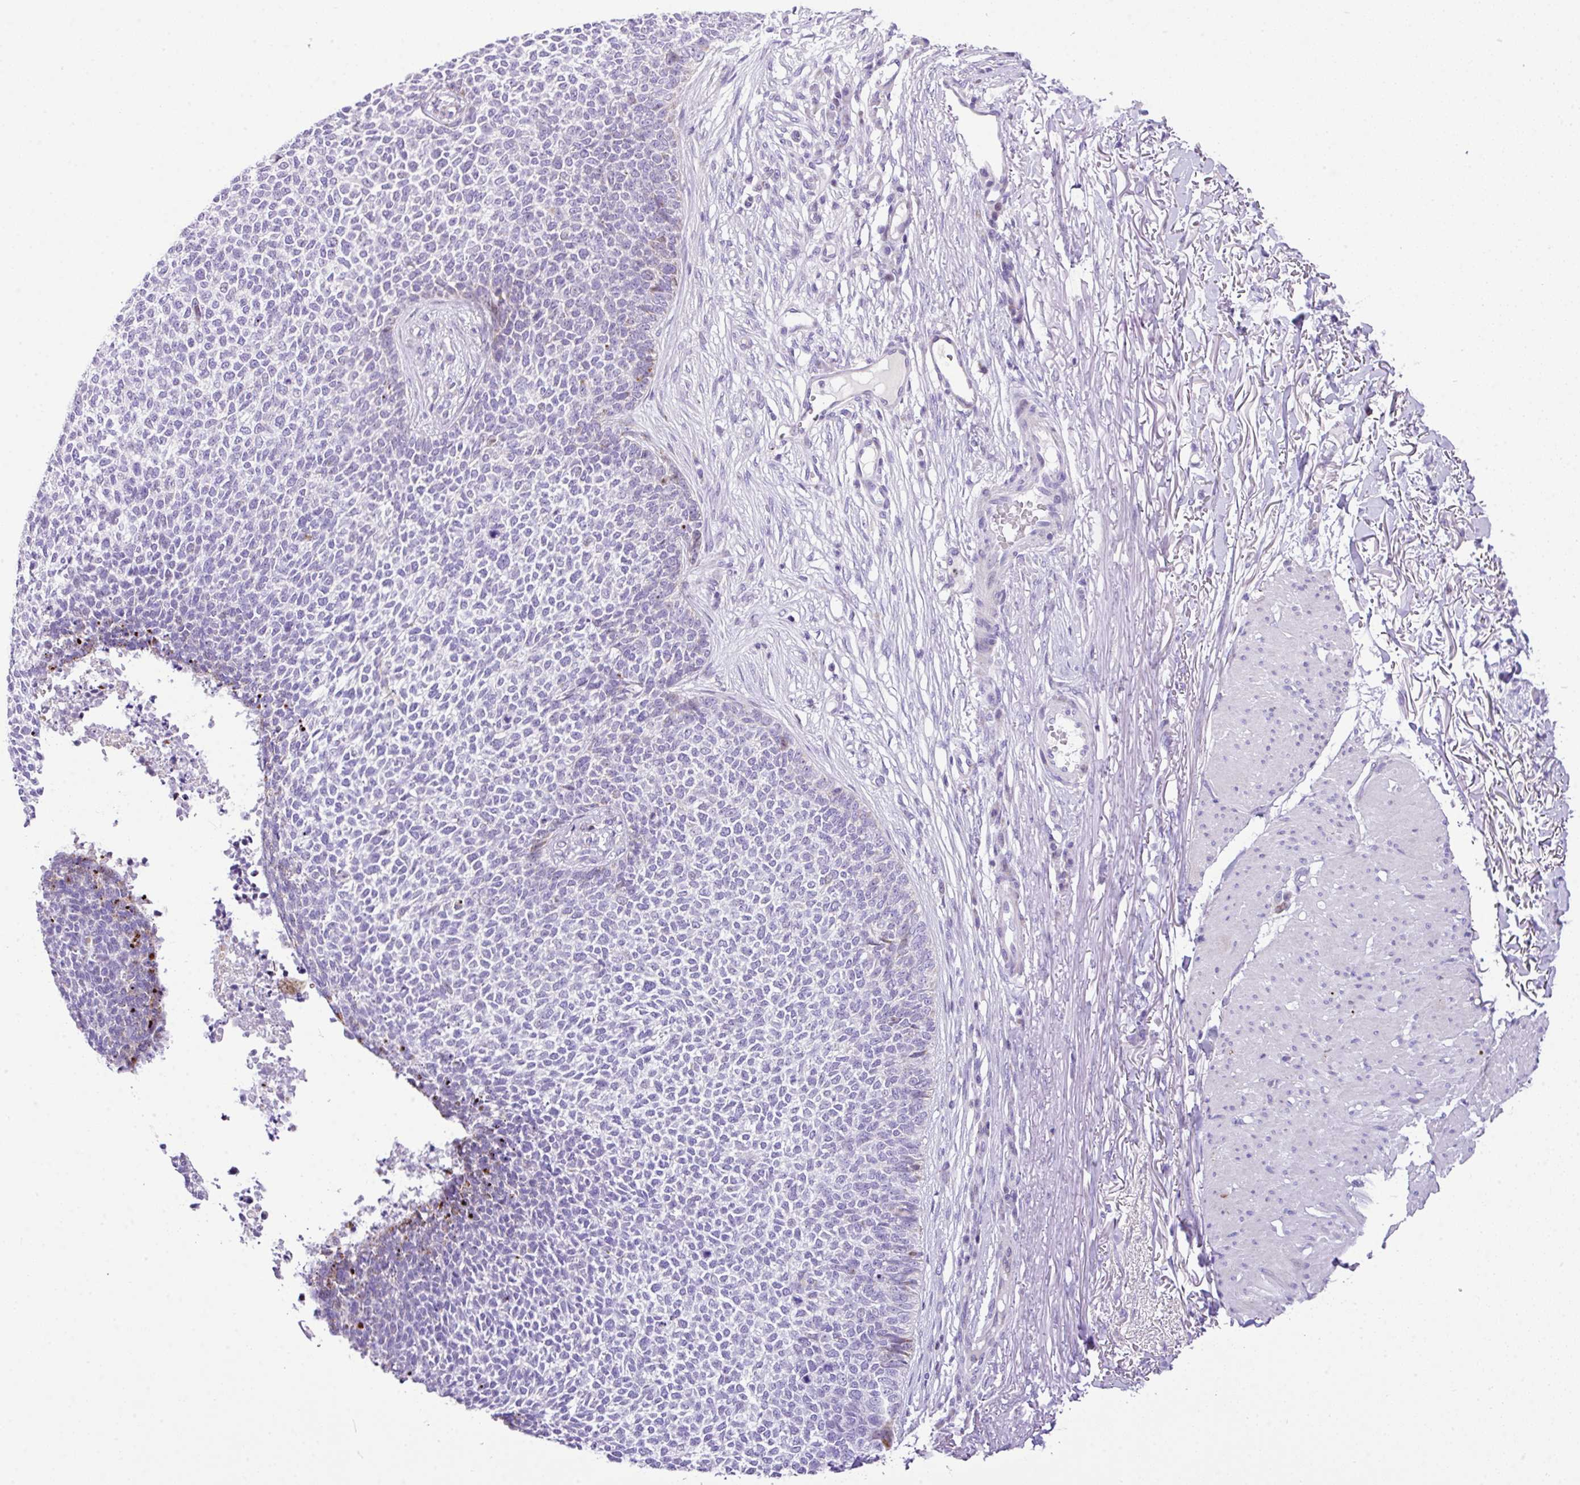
{"staining": {"intensity": "negative", "quantity": "none", "location": "none"}, "tissue": "skin cancer", "cell_type": "Tumor cells", "image_type": "cancer", "snomed": [{"axis": "morphology", "description": "Basal cell carcinoma"}, {"axis": "topography", "description": "Skin"}], "caption": "Skin basal cell carcinoma was stained to show a protein in brown. There is no significant positivity in tumor cells.", "gene": "RCAN2", "patient": {"sex": "female", "age": 84}}